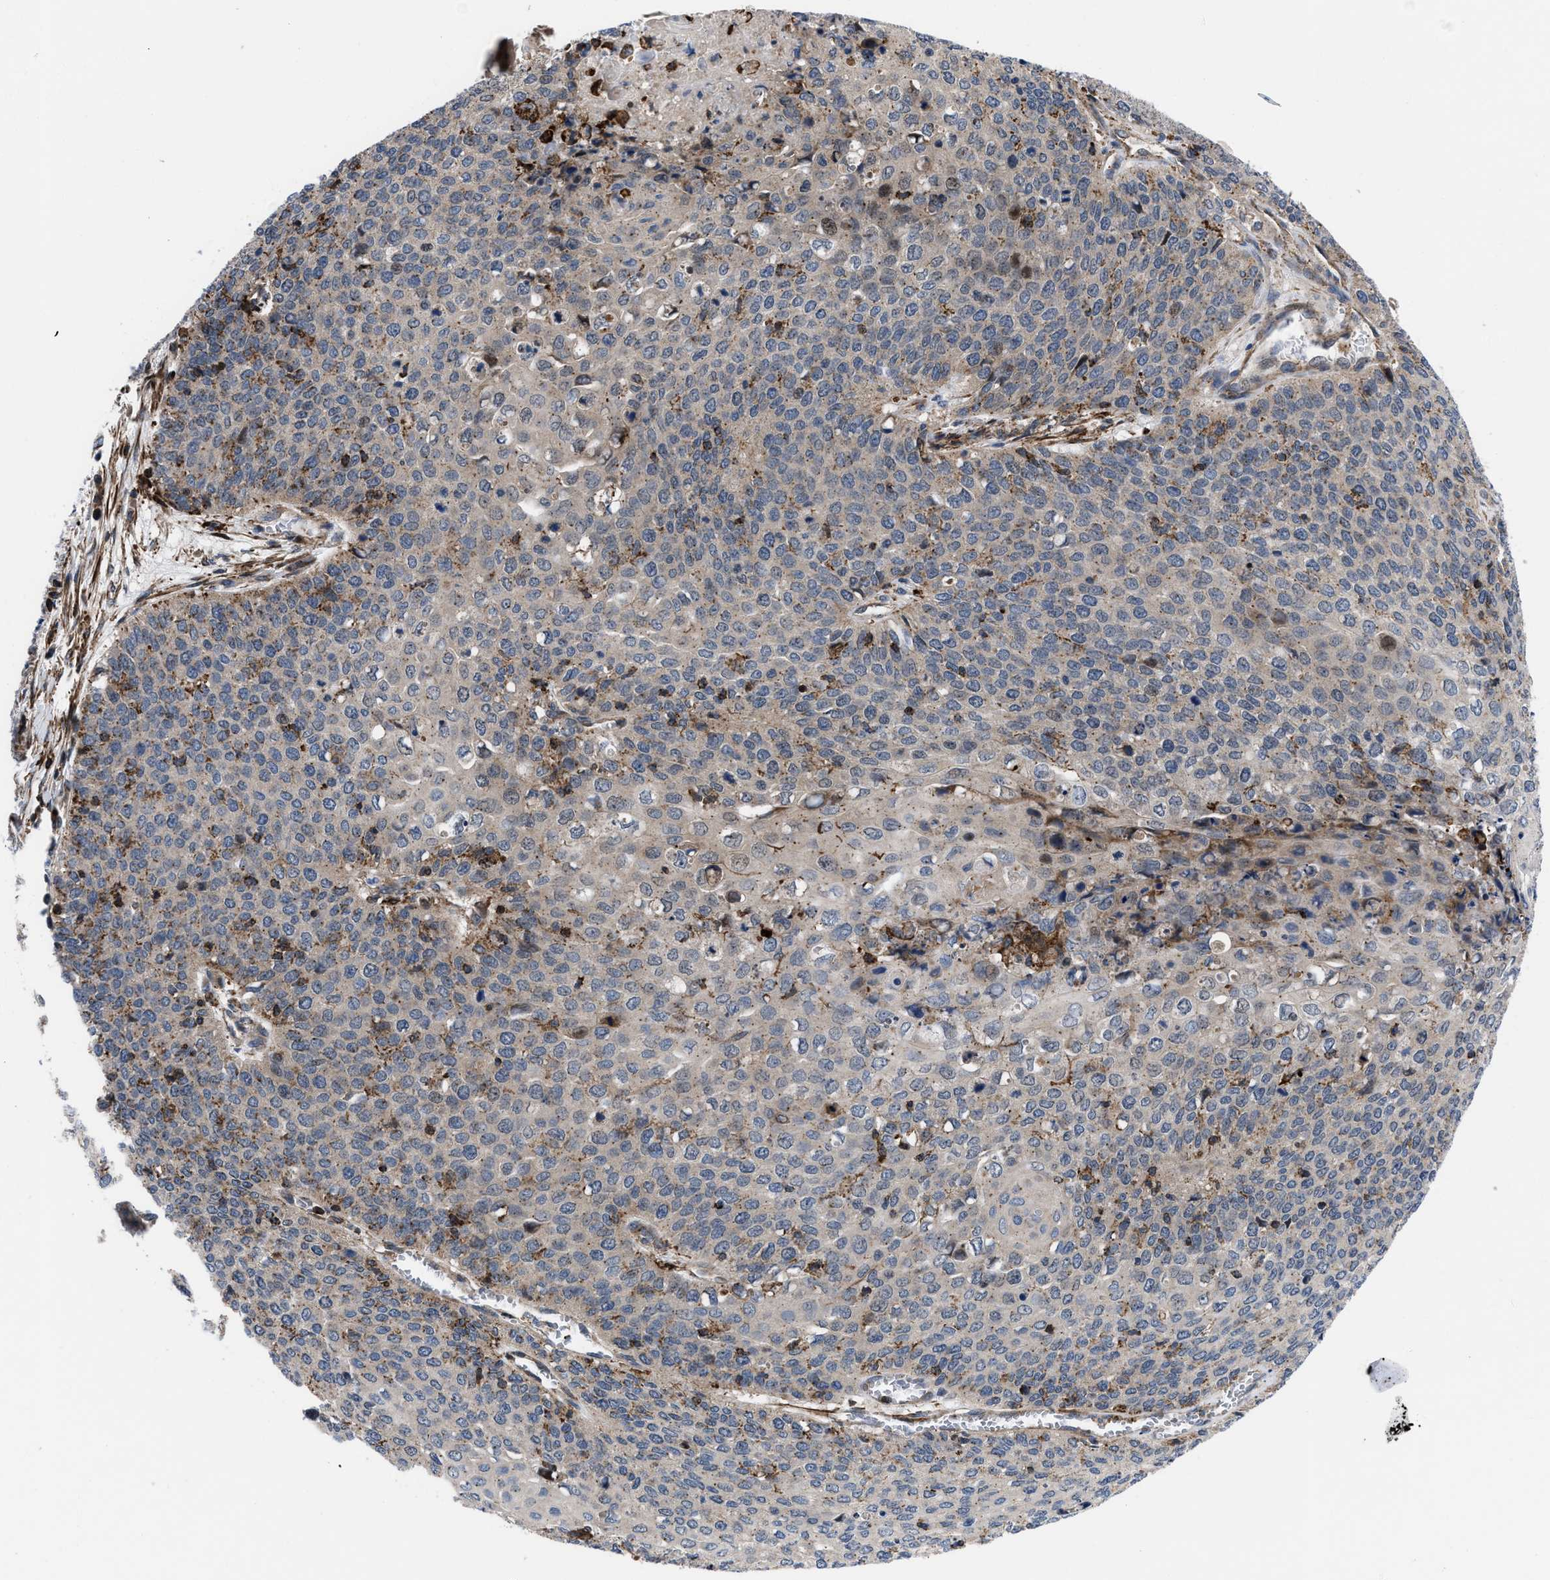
{"staining": {"intensity": "moderate", "quantity": "25%-75%", "location": "cytoplasmic/membranous"}, "tissue": "cervical cancer", "cell_type": "Tumor cells", "image_type": "cancer", "snomed": [{"axis": "morphology", "description": "Squamous cell carcinoma, NOS"}, {"axis": "topography", "description": "Cervix"}], "caption": "A brown stain highlights moderate cytoplasmic/membranous staining of a protein in human cervical cancer tumor cells. The staining is performed using DAB brown chromogen to label protein expression. The nuclei are counter-stained blue using hematoxylin.", "gene": "SPAST", "patient": {"sex": "female", "age": 39}}